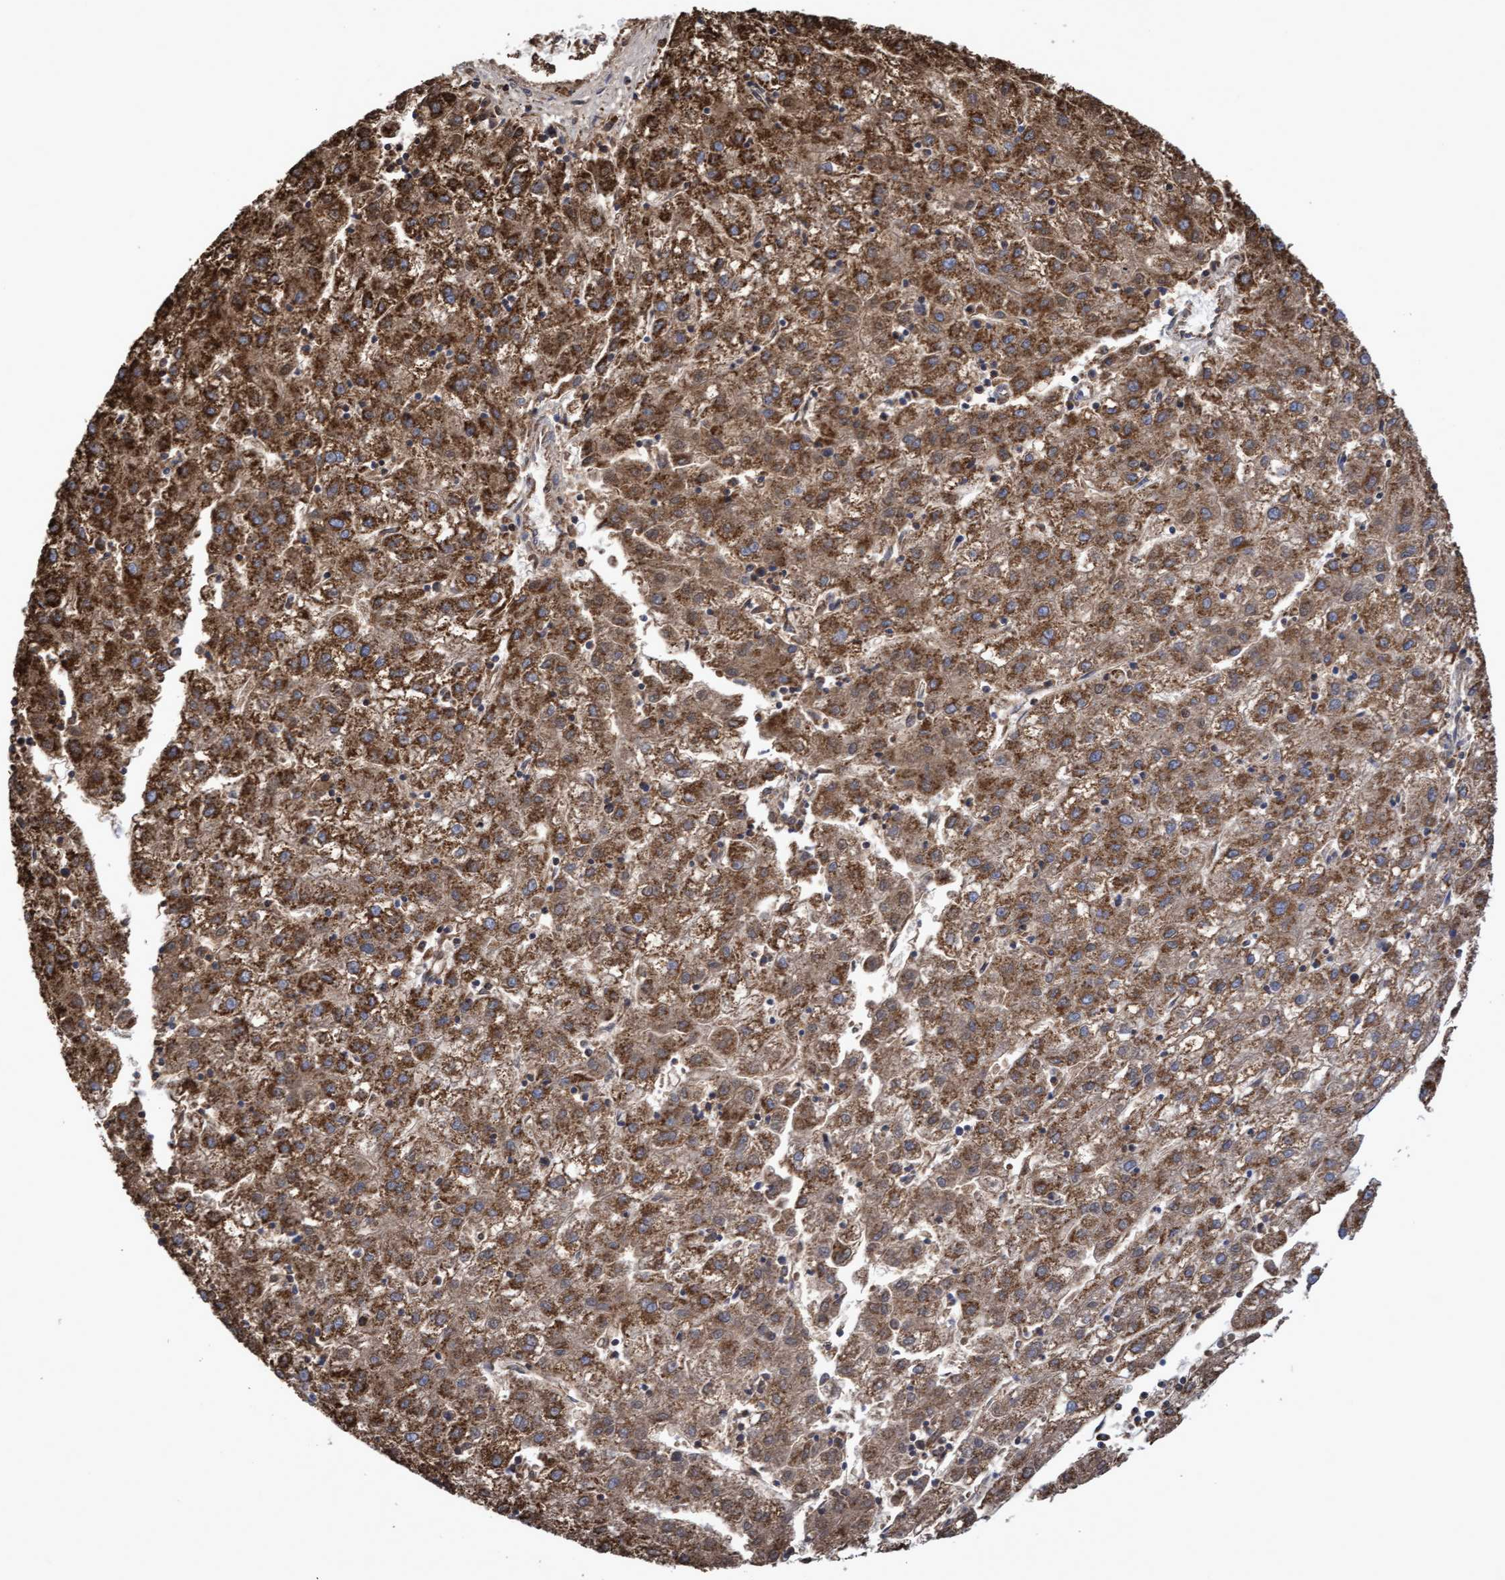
{"staining": {"intensity": "strong", "quantity": ">75%", "location": "cytoplasmic/membranous"}, "tissue": "liver cancer", "cell_type": "Tumor cells", "image_type": "cancer", "snomed": [{"axis": "morphology", "description": "Carcinoma, Hepatocellular, NOS"}, {"axis": "topography", "description": "Liver"}], "caption": "DAB immunohistochemical staining of liver hepatocellular carcinoma demonstrates strong cytoplasmic/membranous protein positivity in about >75% of tumor cells. Nuclei are stained in blue.", "gene": "COBL", "patient": {"sex": "male", "age": 72}}